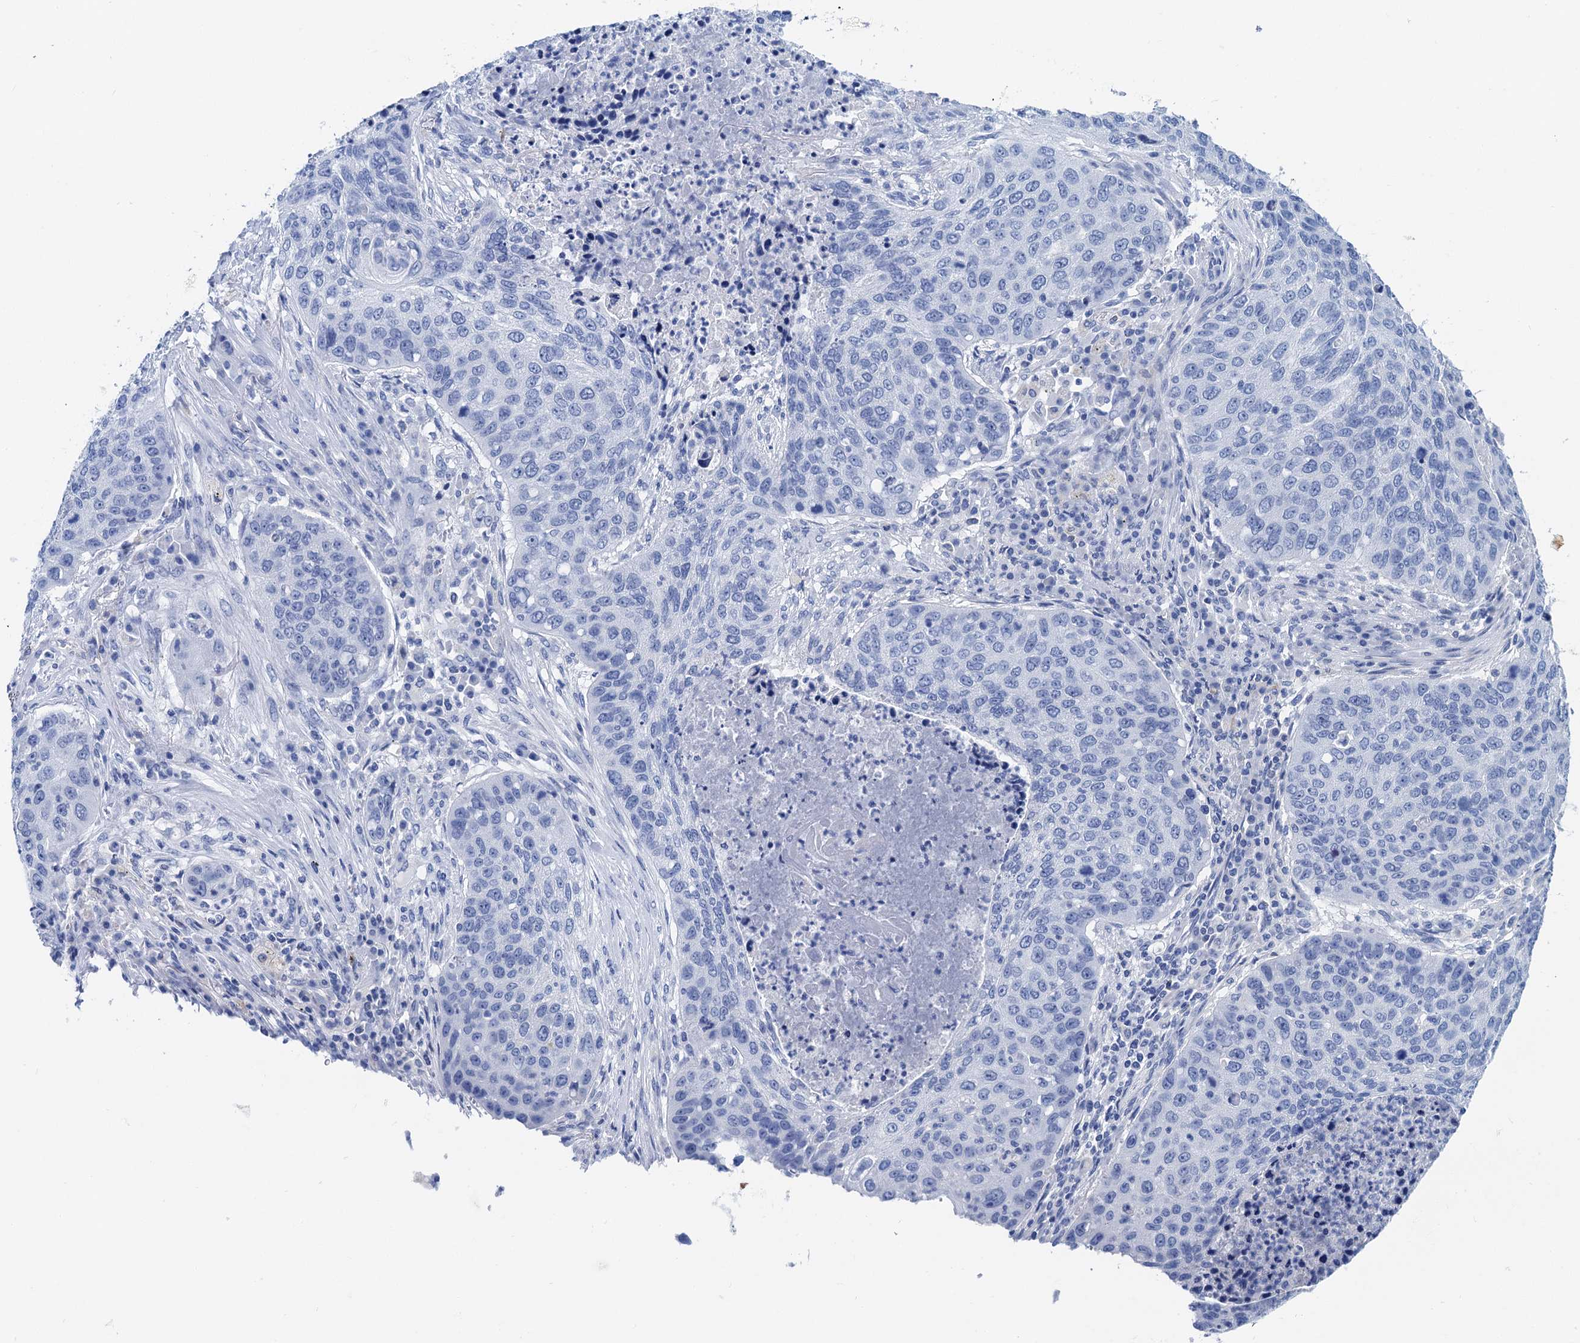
{"staining": {"intensity": "negative", "quantity": "none", "location": "none"}, "tissue": "lung cancer", "cell_type": "Tumor cells", "image_type": "cancer", "snomed": [{"axis": "morphology", "description": "Squamous cell carcinoma, NOS"}, {"axis": "topography", "description": "Lung"}], "caption": "Immunohistochemistry of squamous cell carcinoma (lung) shows no expression in tumor cells. (DAB IHC with hematoxylin counter stain).", "gene": "NLRP10", "patient": {"sex": "female", "age": 63}}